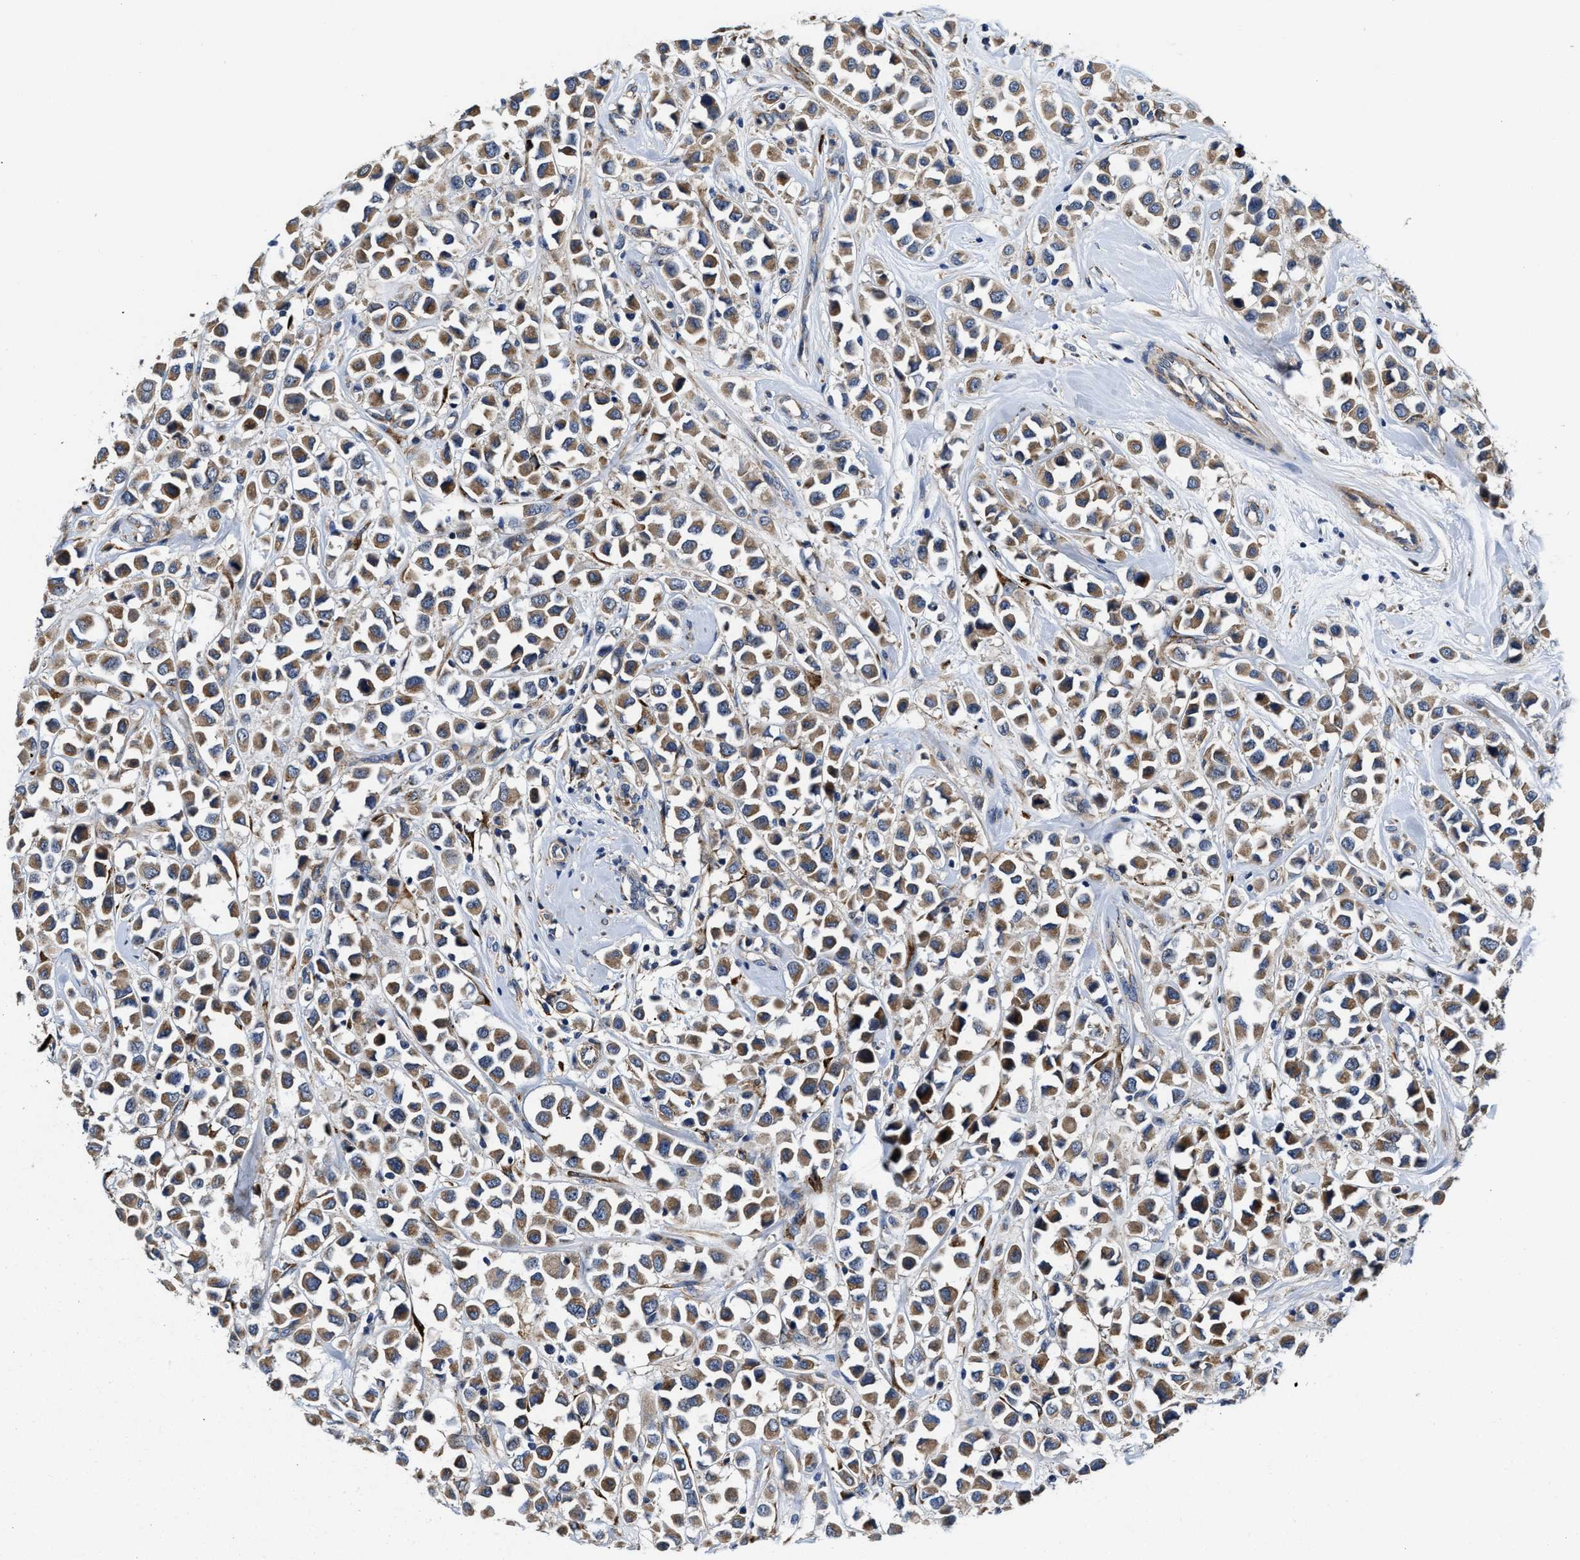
{"staining": {"intensity": "moderate", "quantity": ">75%", "location": "cytoplasmic/membranous"}, "tissue": "breast cancer", "cell_type": "Tumor cells", "image_type": "cancer", "snomed": [{"axis": "morphology", "description": "Duct carcinoma"}, {"axis": "topography", "description": "Breast"}], "caption": "Immunohistochemistry of human breast cancer reveals medium levels of moderate cytoplasmic/membranous staining in approximately >75% of tumor cells.", "gene": "SLC12A2", "patient": {"sex": "female", "age": 61}}